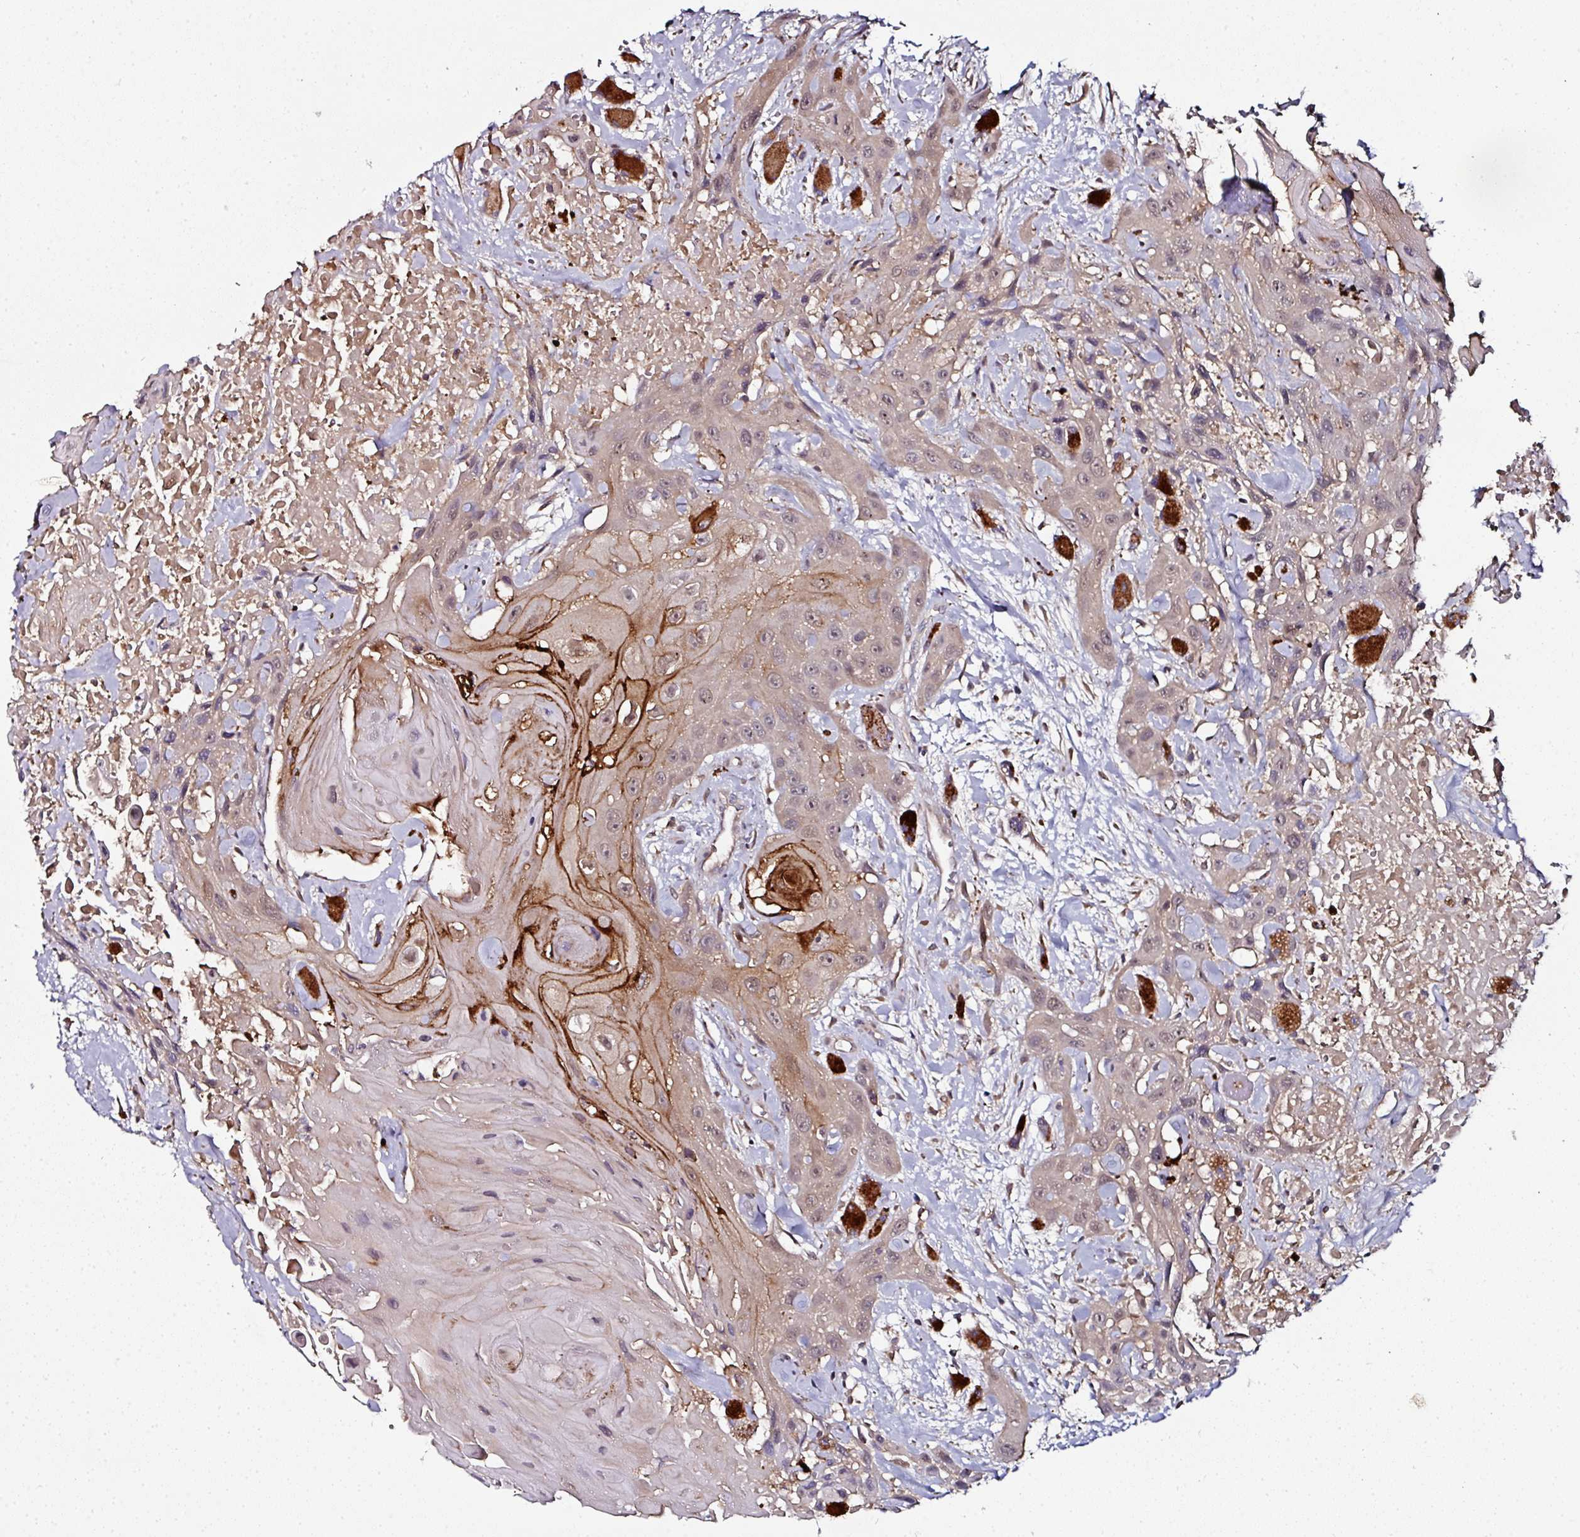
{"staining": {"intensity": "strong", "quantity": "<25%", "location": "cytoplasmic/membranous"}, "tissue": "head and neck cancer", "cell_type": "Tumor cells", "image_type": "cancer", "snomed": [{"axis": "morphology", "description": "Squamous cell carcinoma, NOS"}, {"axis": "topography", "description": "Head-Neck"}], "caption": "Protein staining of head and neck squamous cell carcinoma tissue shows strong cytoplasmic/membranous expression in about <25% of tumor cells. The staining was performed using DAB (3,3'-diaminobenzidine), with brown indicating positive protein expression. Nuclei are stained blue with hematoxylin.", "gene": "CTDSP2", "patient": {"sex": "male", "age": 81}}